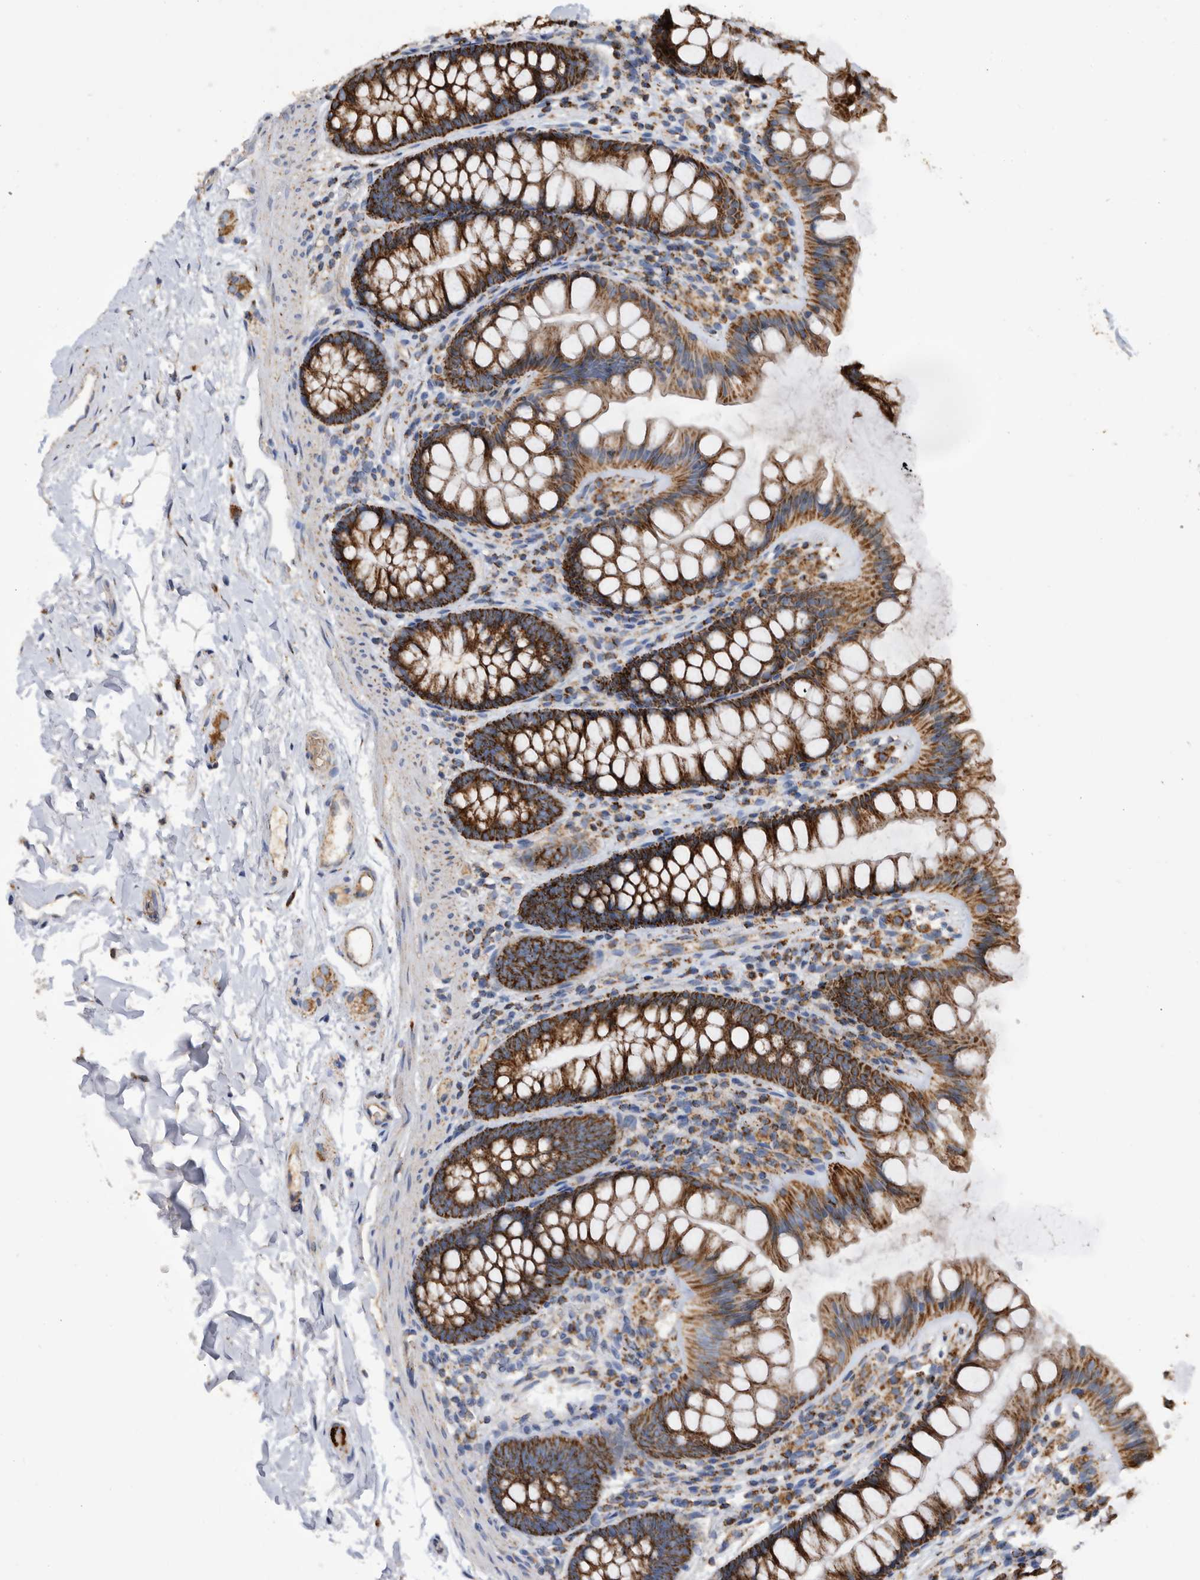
{"staining": {"intensity": "moderate", "quantity": ">75%", "location": "cytoplasmic/membranous"}, "tissue": "colon", "cell_type": "Endothelial cells", "image_type": "normal", "snomed": [{"axis": "morphology", "description": "Normal tissue, NOS"}, {"axis": "topography", "description": "Colon"}], "caption": "Protein expression by immunohistochemistry (IHC) demonstrates moderate cytoplasmic/membranous positivity in approximately >75% of endothelial cells in unremarkable colon. (DAB (3,3'-diaminobenzidine) IHC, brown staining for protein, blue staining for nuclei).", "gene": "WFDC1", "patient": {"sex": "female", "age": 62}}